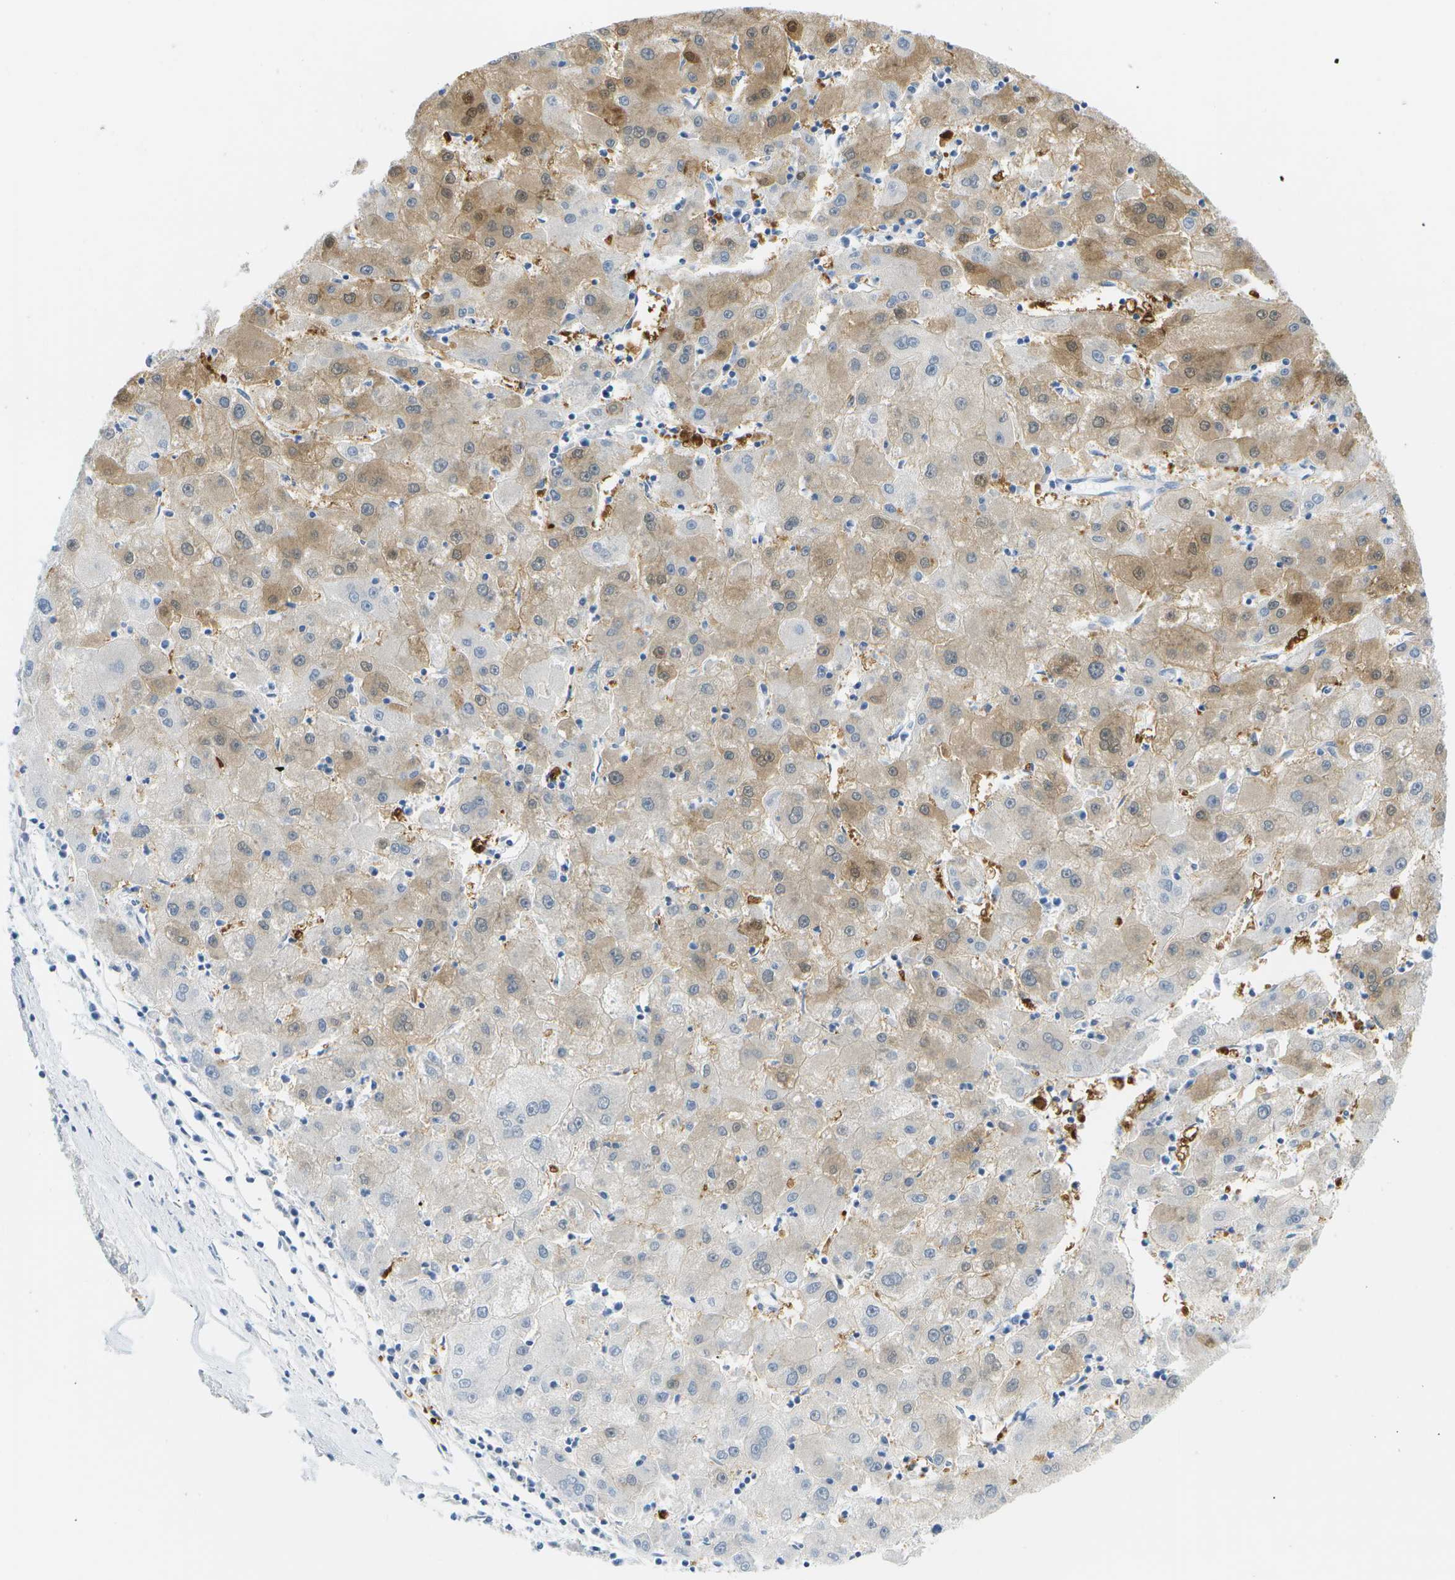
{"staining": {"intensity": "moderate", "quantity": "<25%", "location": "cytoplasmic/membranous"}, "tissue": "liver cancer", "cell_type": "Tumor cells", "image_type": "cancer", "snomed": [{"axis": "morphology", "description": "Carcinoma, Hepatocellular, NOS"}, {"axis": "topography", "description": "Liver"}], "caption": "Liver hepatocellular carcinoma was stained to show a protein in brown. There is low levels of moderate cytoplasmic/membranous positivity in approximately <25% of tumor cells. The staining was performed using DAB (3,3'-diaminobenzidine), with brown indicating positive protein expression. Nuclei are stained blue with hematoxylin.", "gene": "CUL9", "patient": {"sex": "male", "age": 72}}